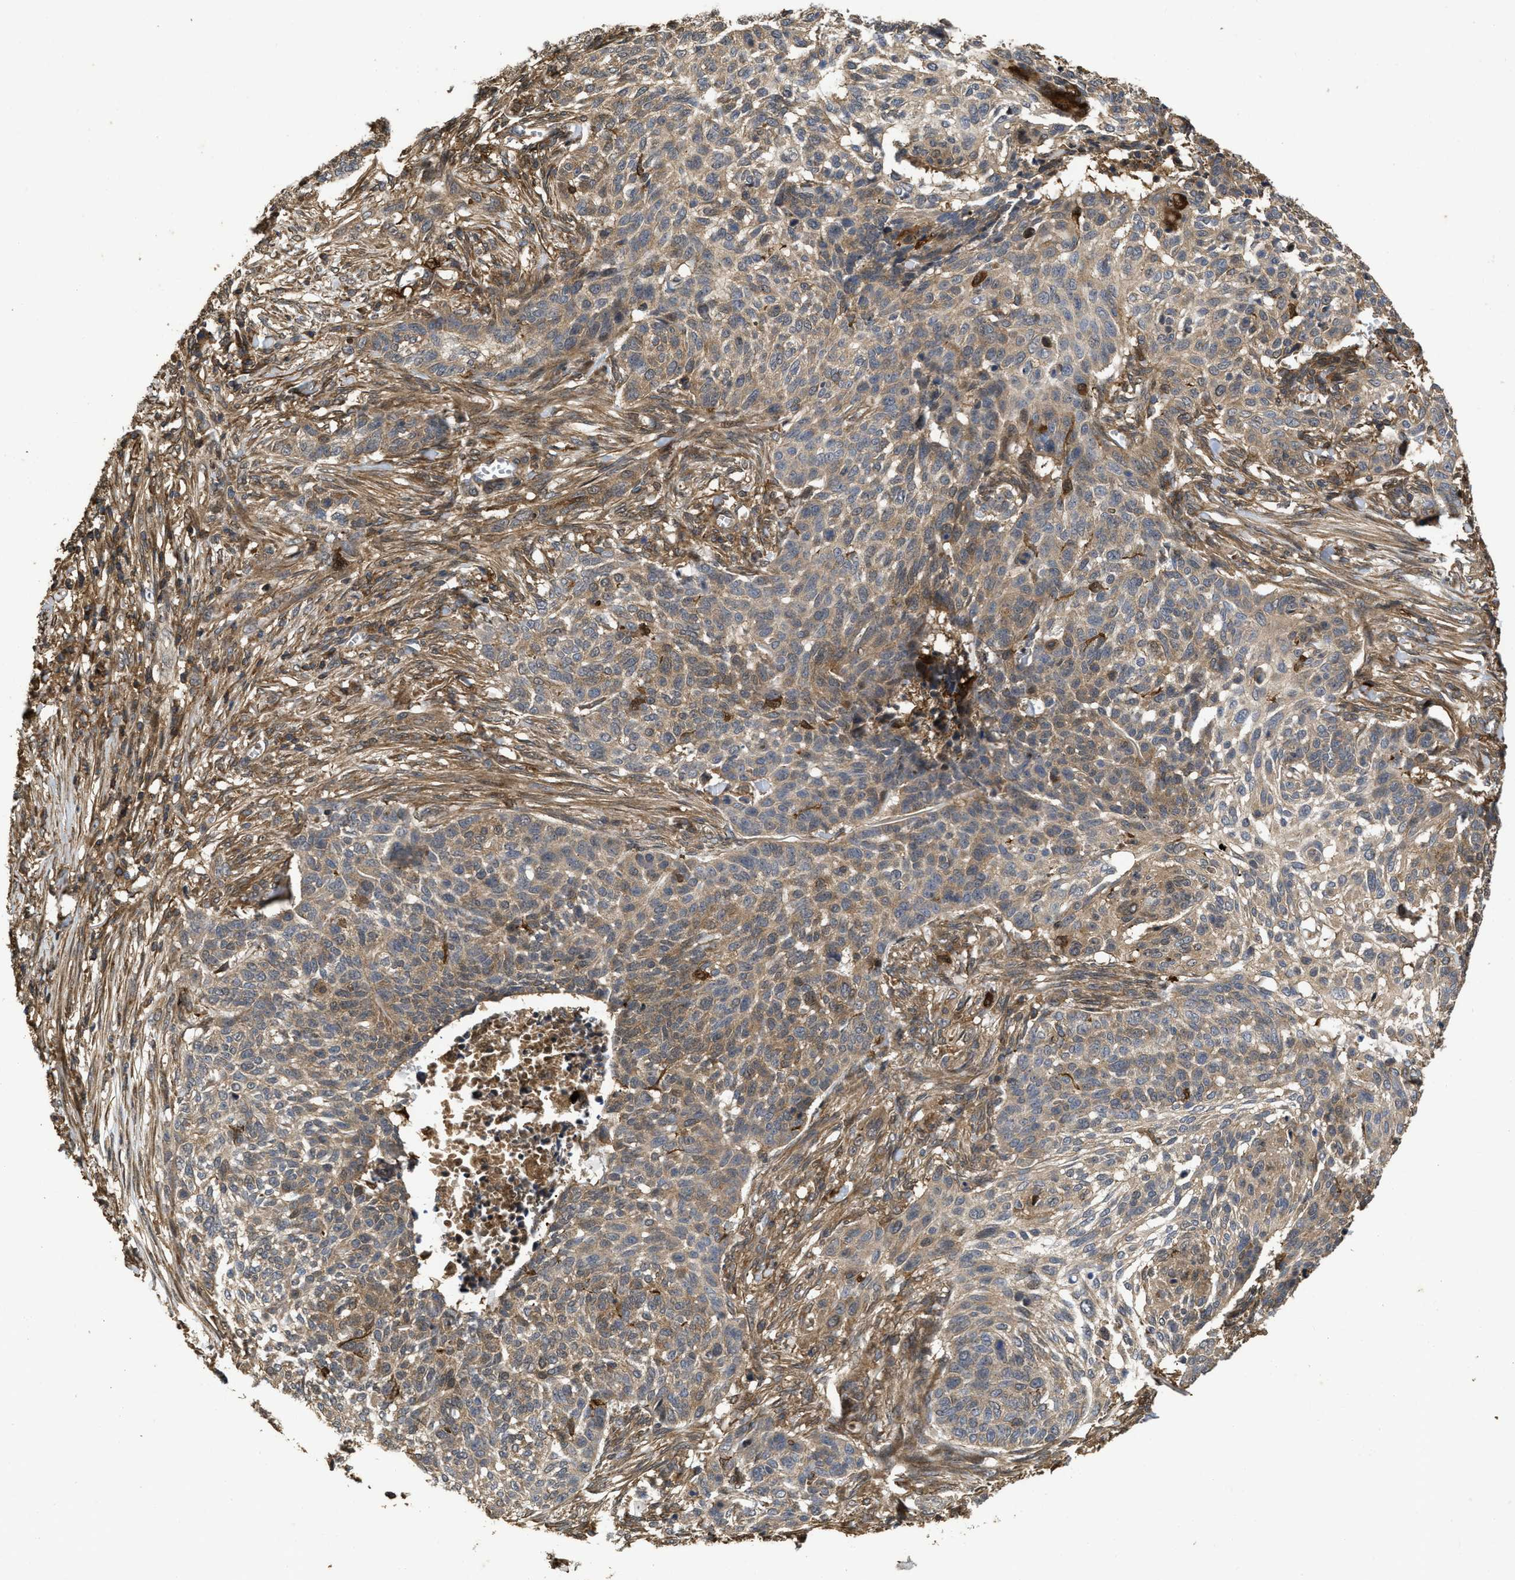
{"staining": {"intensity": "moderate", "quantity": "25%-75%", "location": "cytoplasmic/membranous"}, "tissue": "skin cancer", "cell_type": "Tumor cells", "image_type": "cancer", "snomed": [{"axis": "morphology", "description": "Basal cell carcinoma"}, {"axis": "topography", "description": "Skin"}], "caption": "Immunohistochemical staining of human basal cell carcinoma (skin) exhibits moderate cytoplasmic/membranous protein expression in approximately 25%-75% of tumor cells.", "gene": "CBR3", "patient": {"sex": "male", "age": 85}}